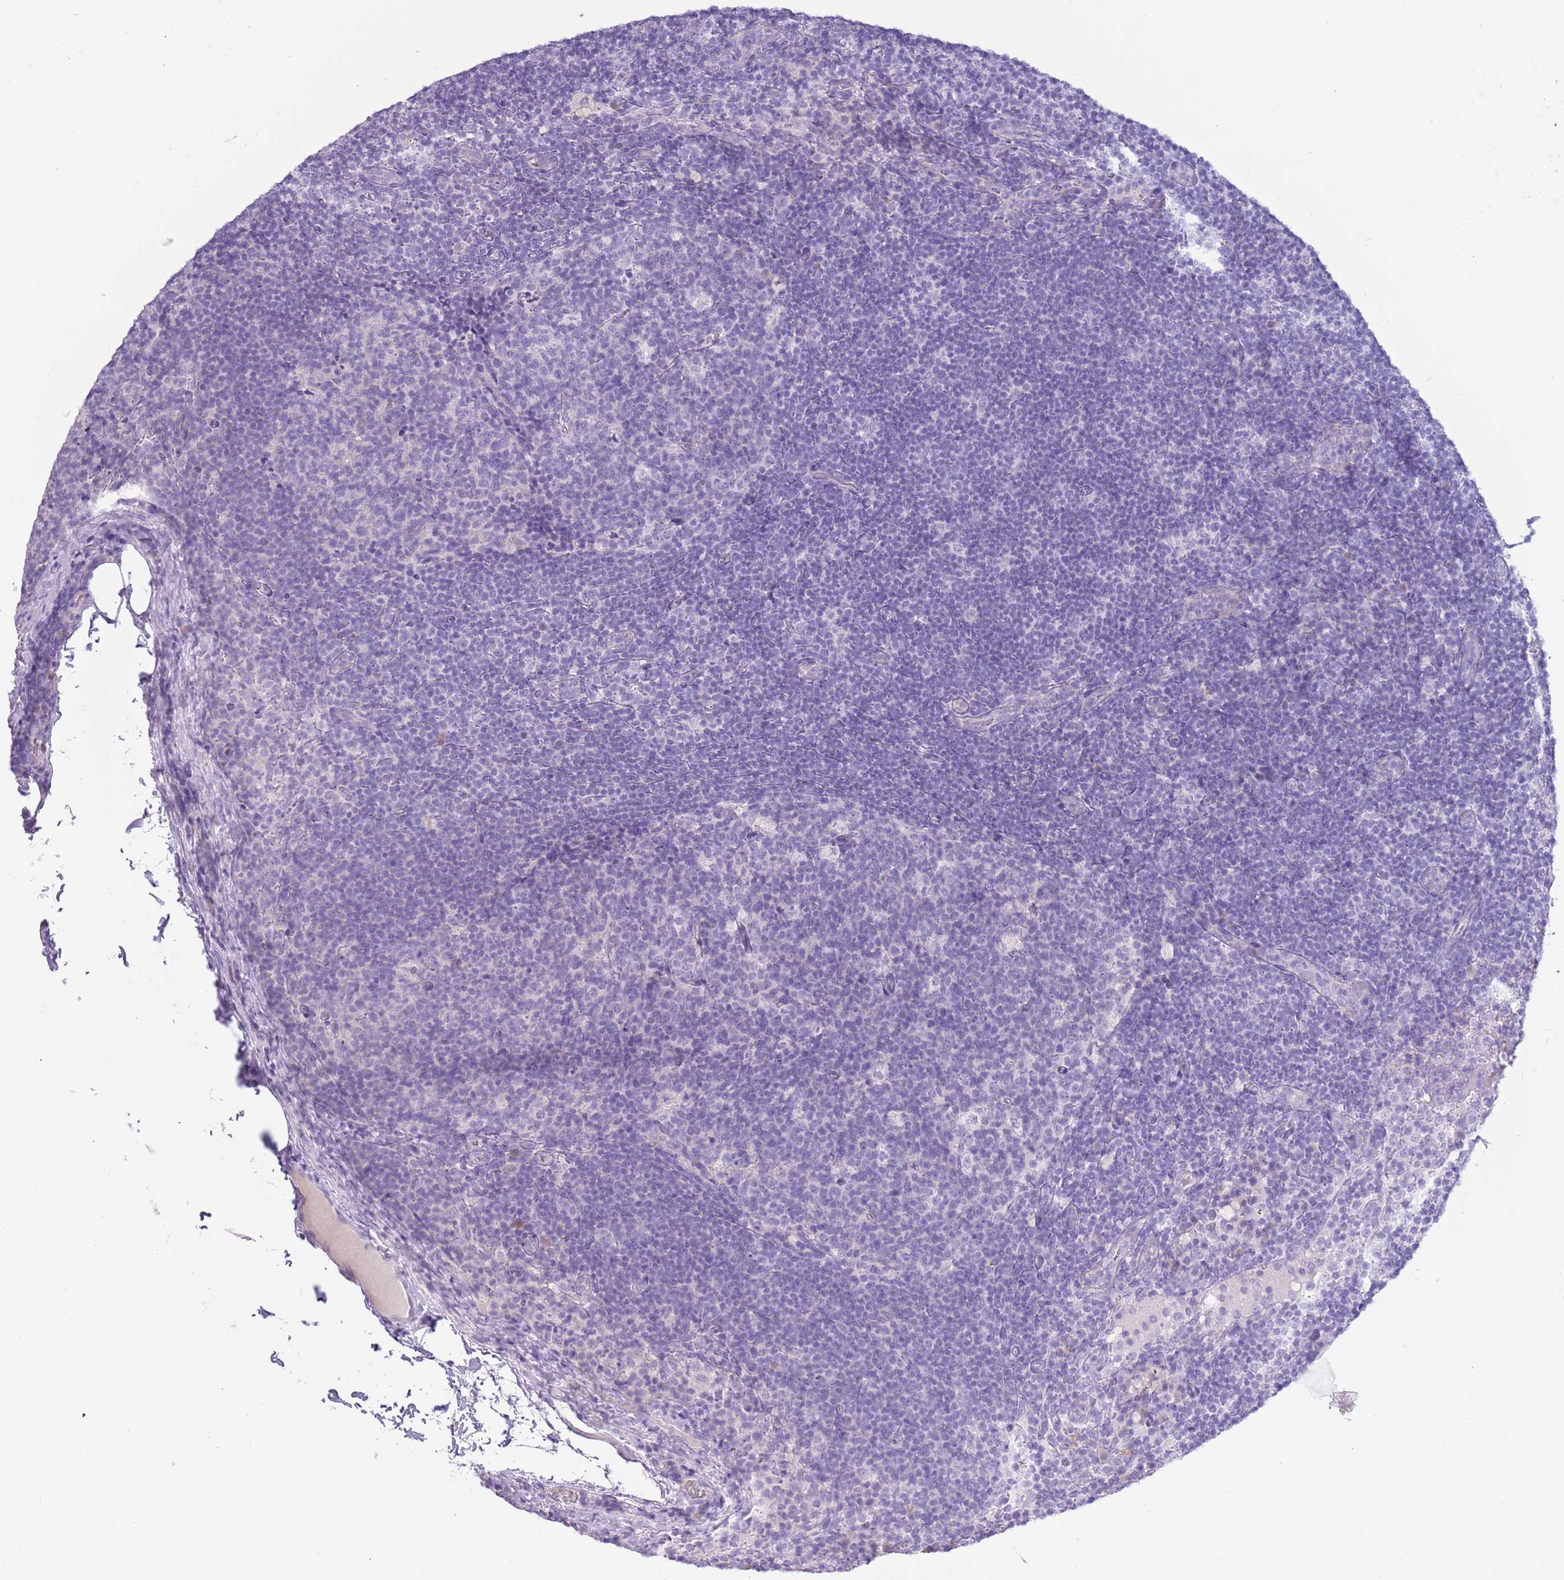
{"staining": {"intensity": "negative", "quantity": "none", "location": "none"}, "tissue": "lymph node", "cell_type": "Germinal center cells", "image_type": "normal", "snomed": [{"axis": "morphology", "description": "Normal tissue, NOS"}, {"axis": "topography", "description": "Lymph node"}], "caption": "This is a histopathology image of immunohistochemistry (IHC) staining of normal lymph node, which shows no positivity in germinal center cells.", "gene": "ACR", "patient": {"sex": "female", "age": 31}}